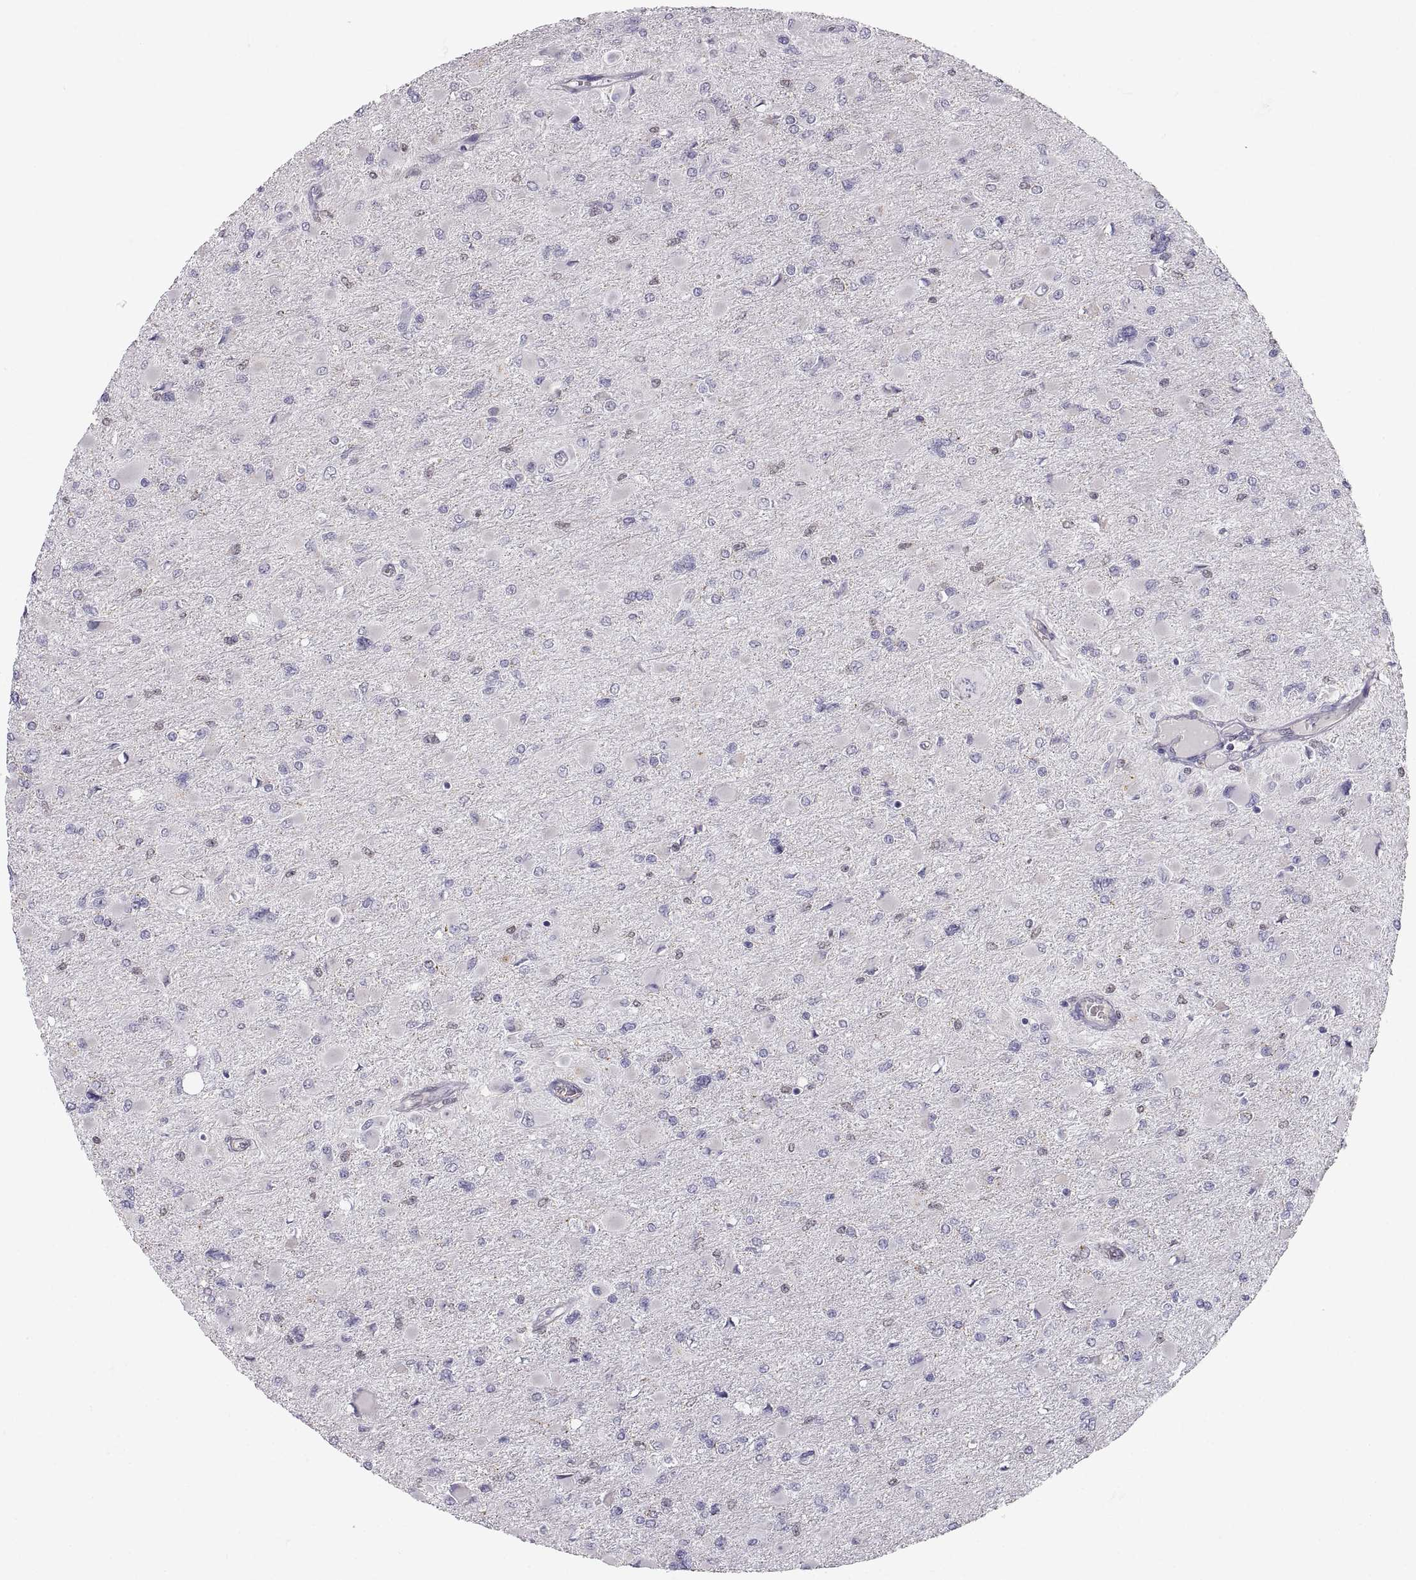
{"staining": {"intensity": "negative", "quantity": "none", "location": "none"}, "tissue": "glioma", "cell_type": "Tumor cells", "image_type": "cancer", "snomed": [{"axis": "morphology", "description": "Glioma, malignant, High grade"}, {"axis": "topography", "description": "Cerebral cortex"}], "caption": "Human glioma stained for a protein using immunohistochemistry shows no staining in tumor cells.", "gene": "PGM5", "patient": {"sex": "female", "age": 36}}